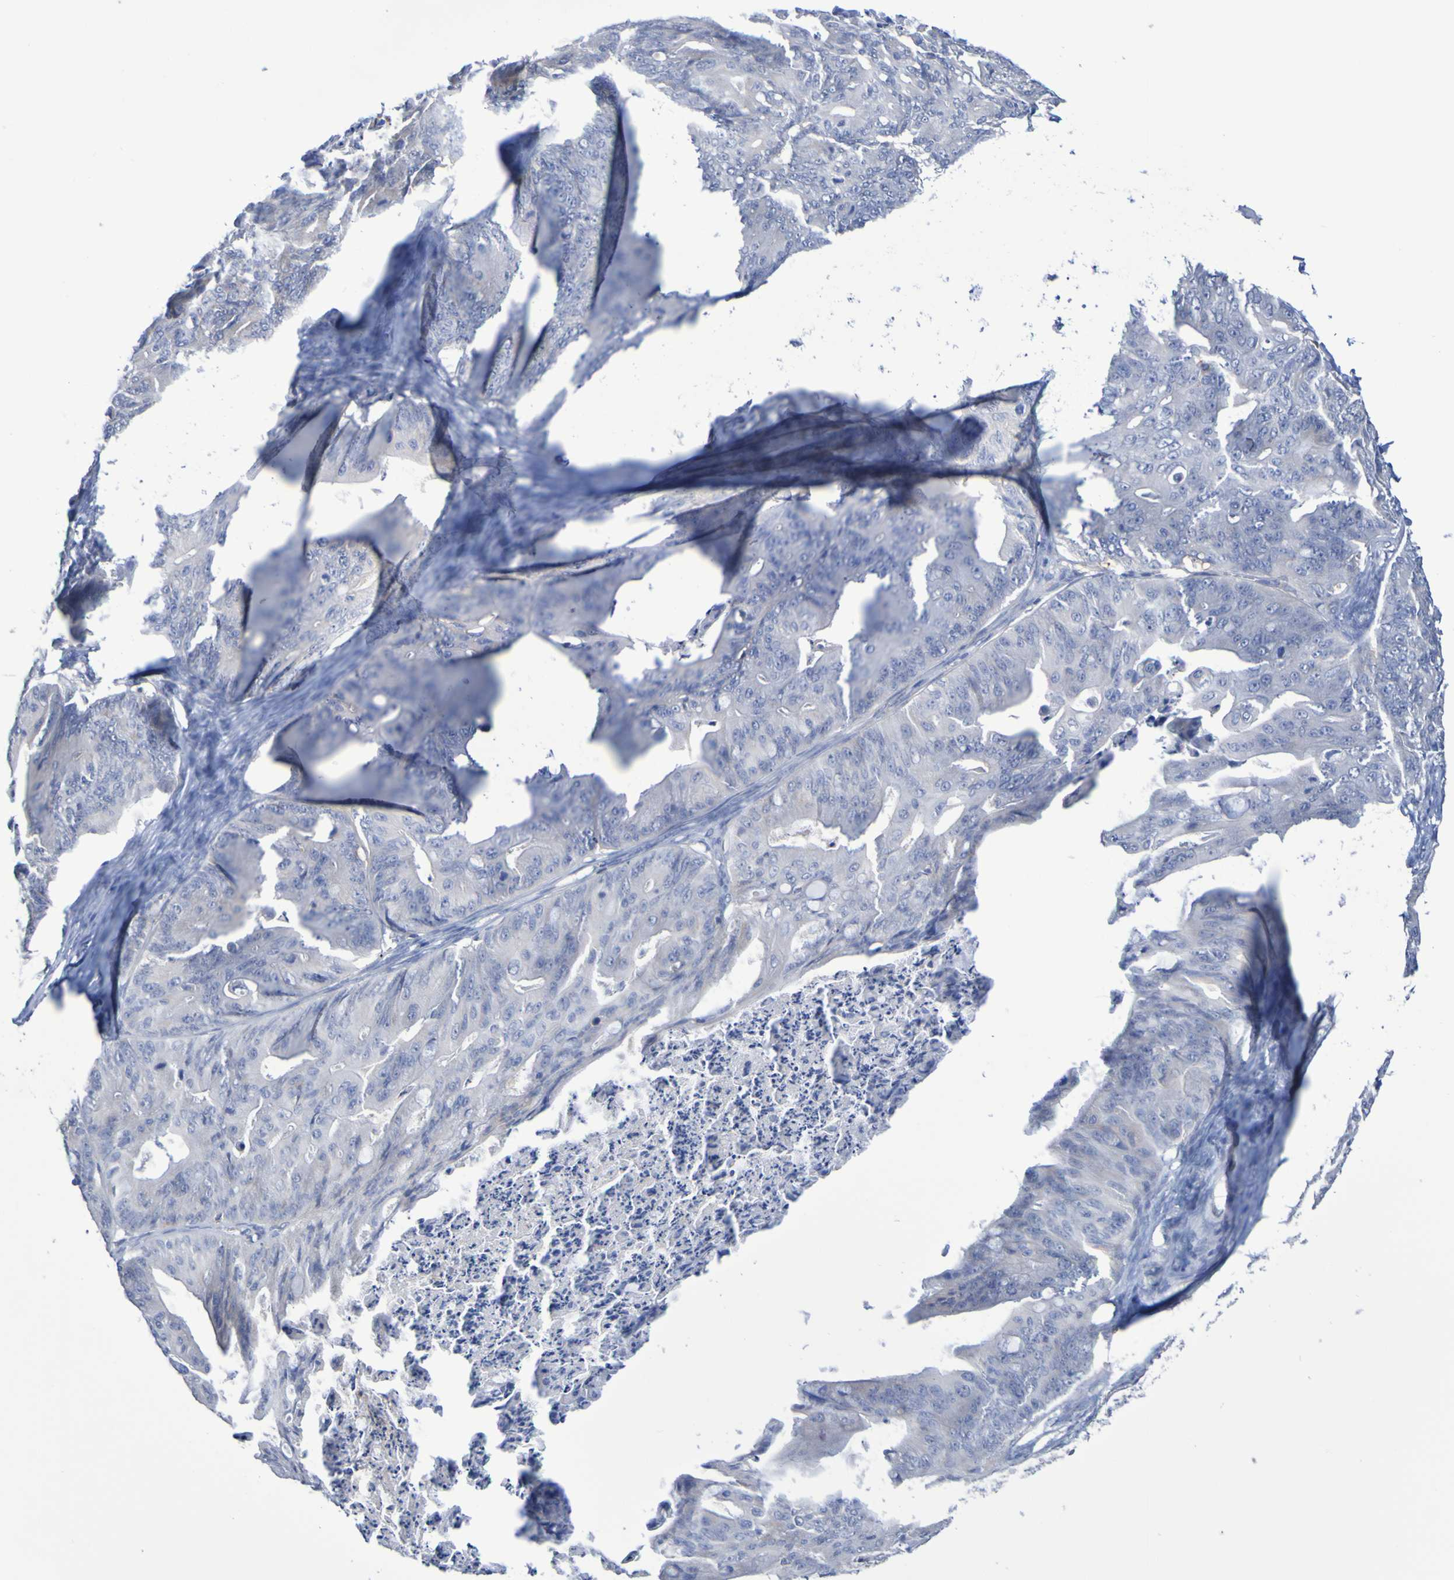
{"staining": {"intensity": "negative", "quantity": "none", "location": "none"}, "tissue": "ovarian cancer", "cell_type": "Tumor cells", "image_type": "cancer", "snomed": [{"axis": "morphology", "description": "Cystadenocarcinoma, mucinous, NOS"}, {"axis": "topography", "description": "Ovary"}], "caption": "This is a photomicrograph of immunohistochemistry staining of ovarian cancer, which shows no positivity in tumor cells.", "gene": "SLC3A2", "patient": {"sex": "female", "age": 37}}